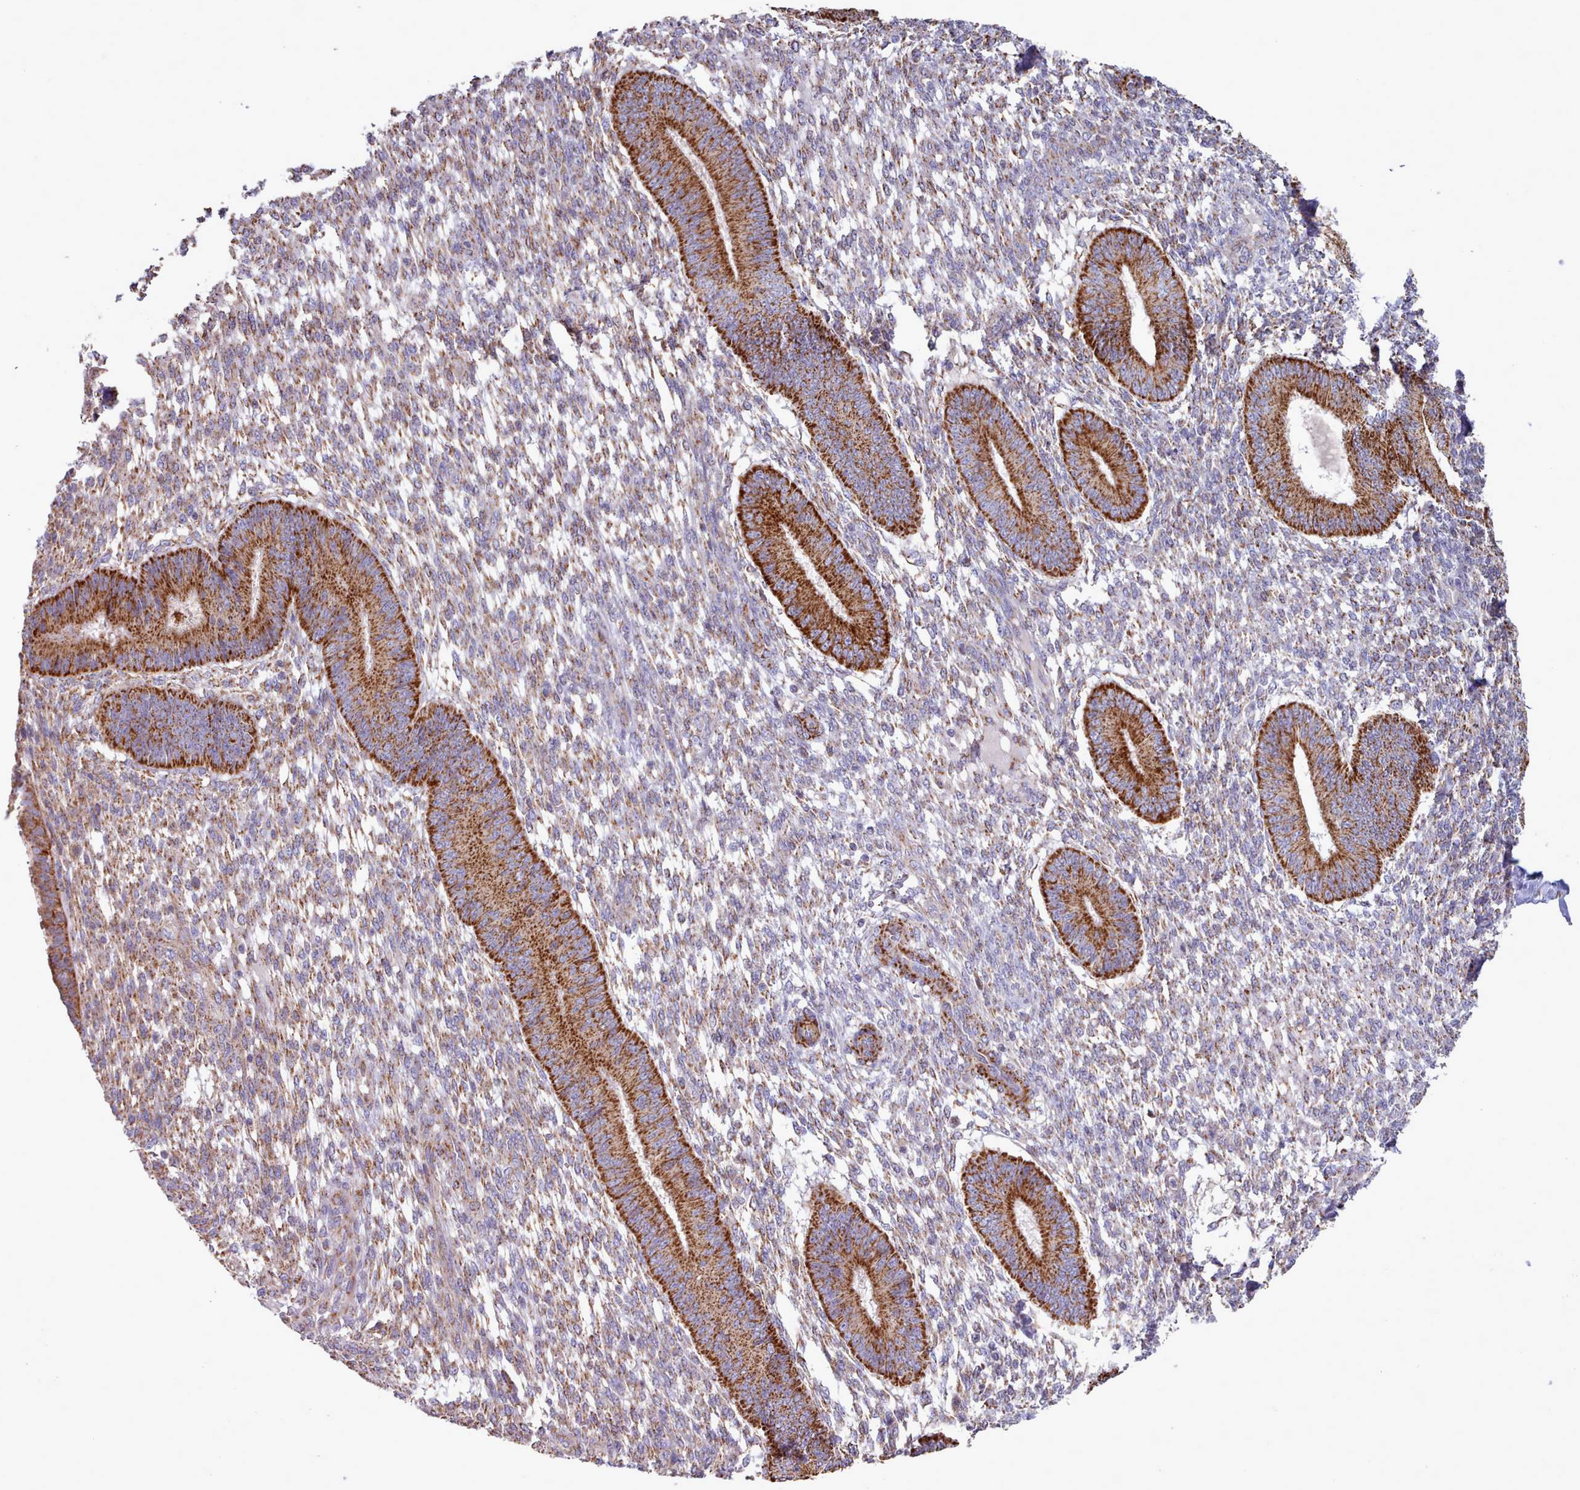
{"staining": {"intensity": "moderate", "quantity": "25%-75%", "location": "cytoplasmic/membranous"}, "tissue": "endometrium", "cell_type": "Cells in endometrial stroma", "image_type": "normal", "snomed": [{"axis": "morphology", "description": "Normal tissue, NOS"}, {"axis": "topography", "description": "Endometrium"}], "caption": "Immunohistochemical staining of unremarkable human endometrium reveals moderate cytoplasmic/membranous protein staining in approximately 25%-75% of cells in endometrial stroma.", "gene": "HSDL2", "patient": {"sex": "female", "age": 49}}